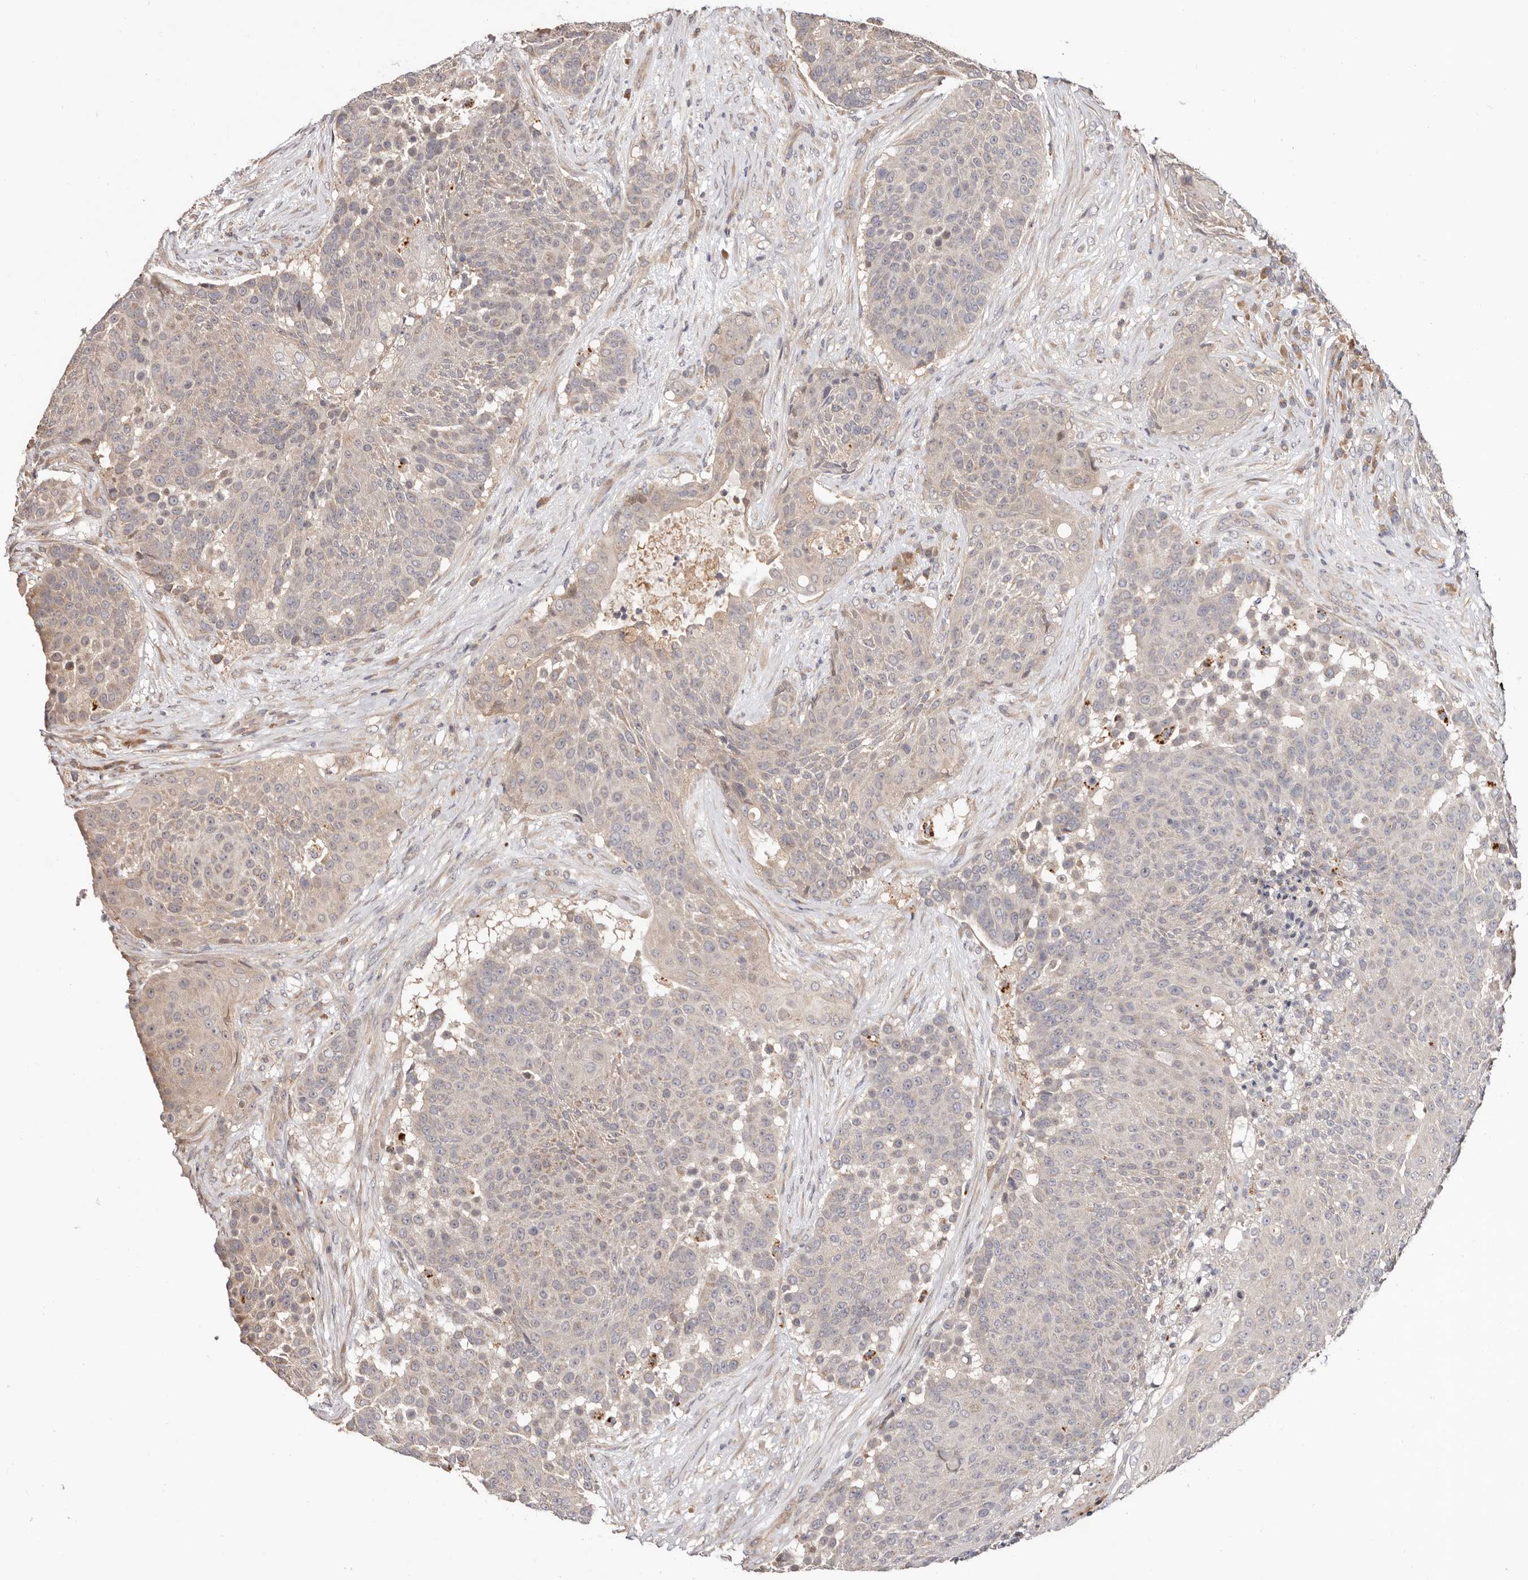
{"staining": {"intensity": "negative", "quantity": "none", "location": "none"}, "tissue": "urothelial cancer", "cell_type": "Tumor cells", "image_type": "cancer", "snomed": [{"axis": "morphology", "description": "Urothelial carcinoma, High grade"}, {"axis": "topography", "description": "Urinary bladder"}], "caption": "Image shows no protein expression in tumor cells of urothelial cancer tissue.", "gene": "USP33", "patient": {"sex": "female", "age": 63}}